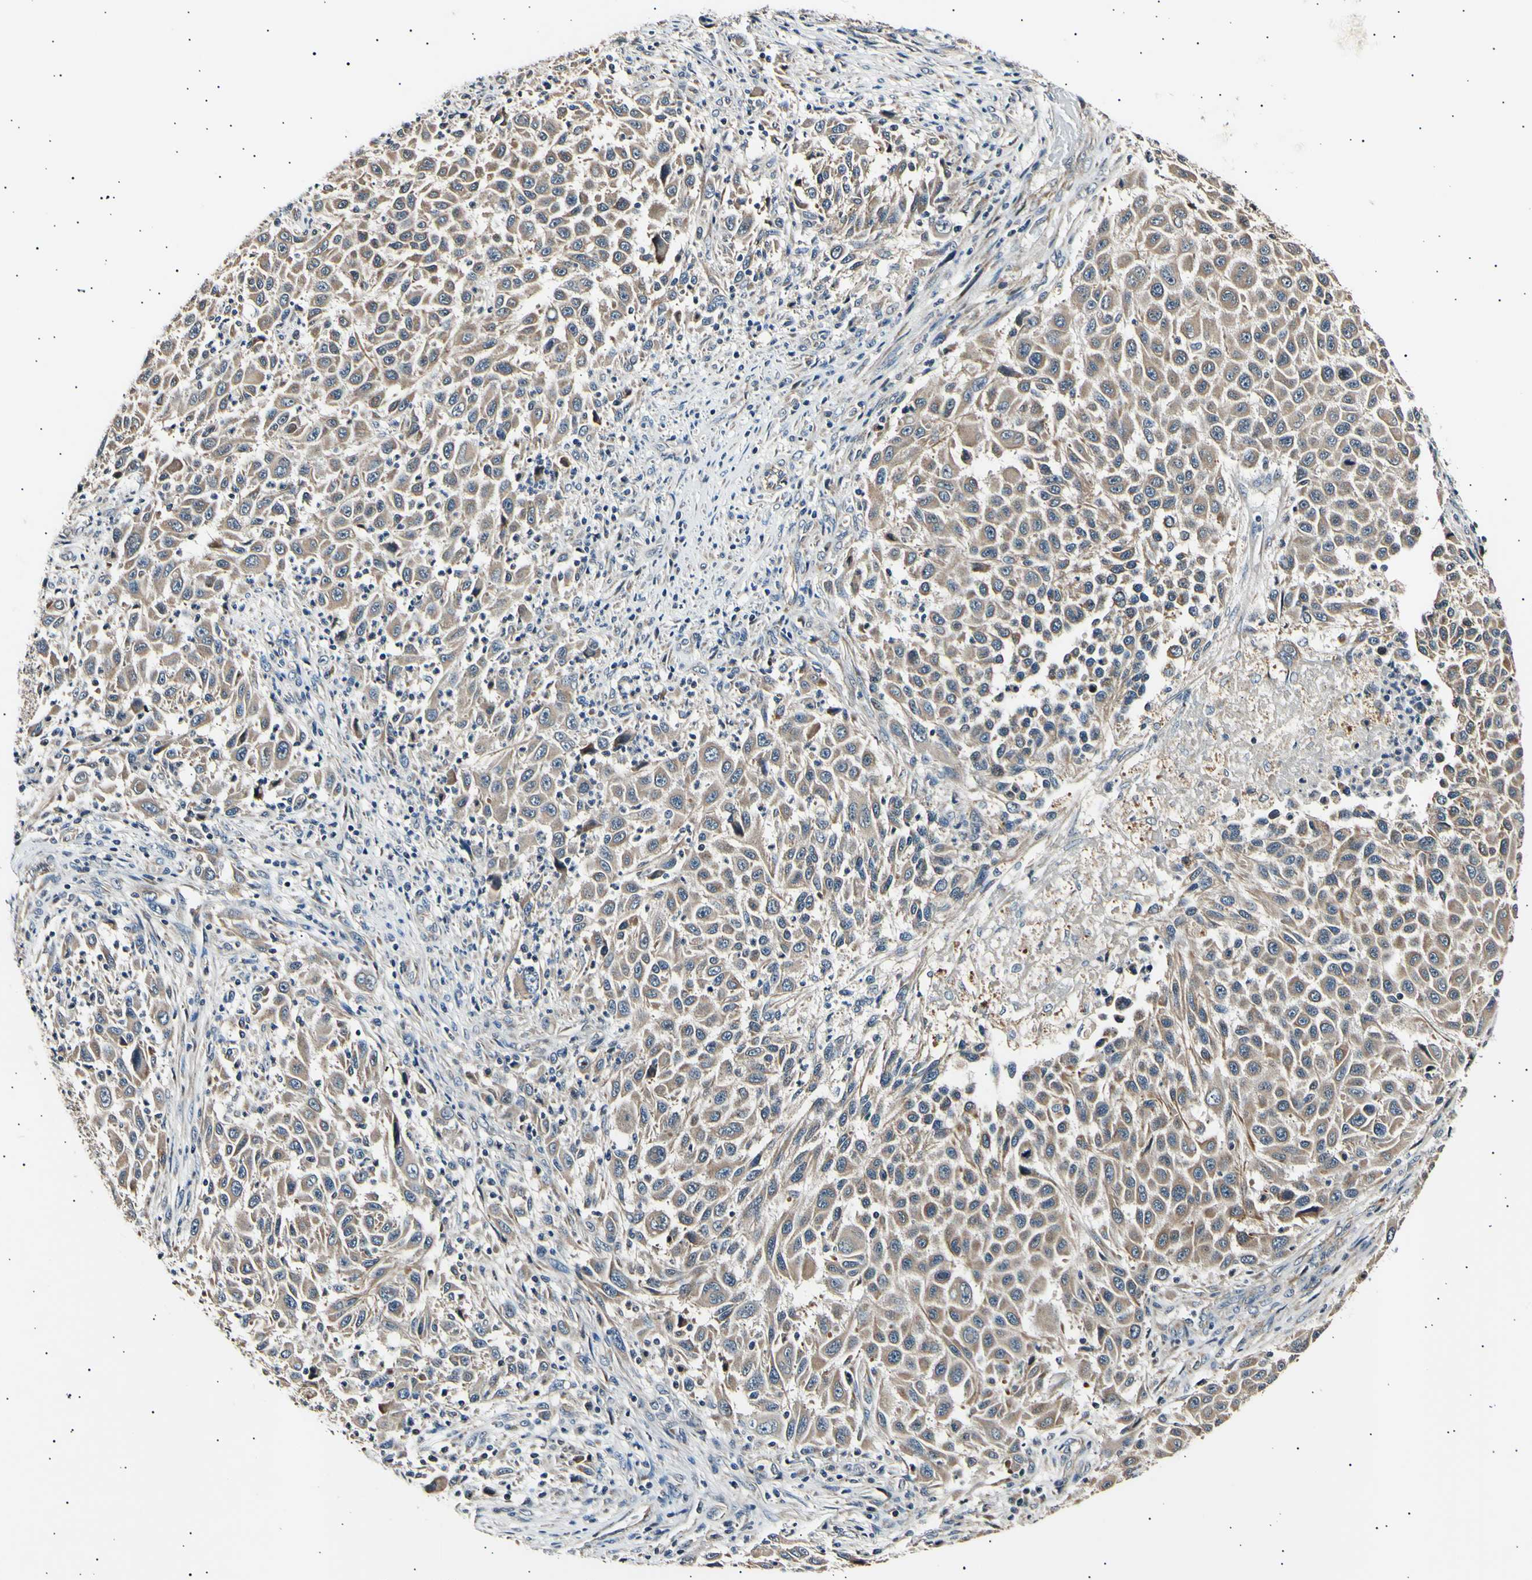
{"staining": {"intensity": "moderate", "quantity": ">75%", "location": "cytoplasmic/membranous"}, "tissue": "melanoma", "cell_type": "Tumor cells", "image_type": "cancer", "snomed": [{"axis": "morphology", "description": "Malignant melanoma, Metastatic site"}, {"axis": "topography", "description": "Lymph node"}], "caption": "Immunohistochemical staining of melanoma exhibits moderate cytoplasmic/membranous protein staining in approximately >75% of tumor cells.", "gene": "ITGA6", "patient": {"sex": "male", "age": 61}}